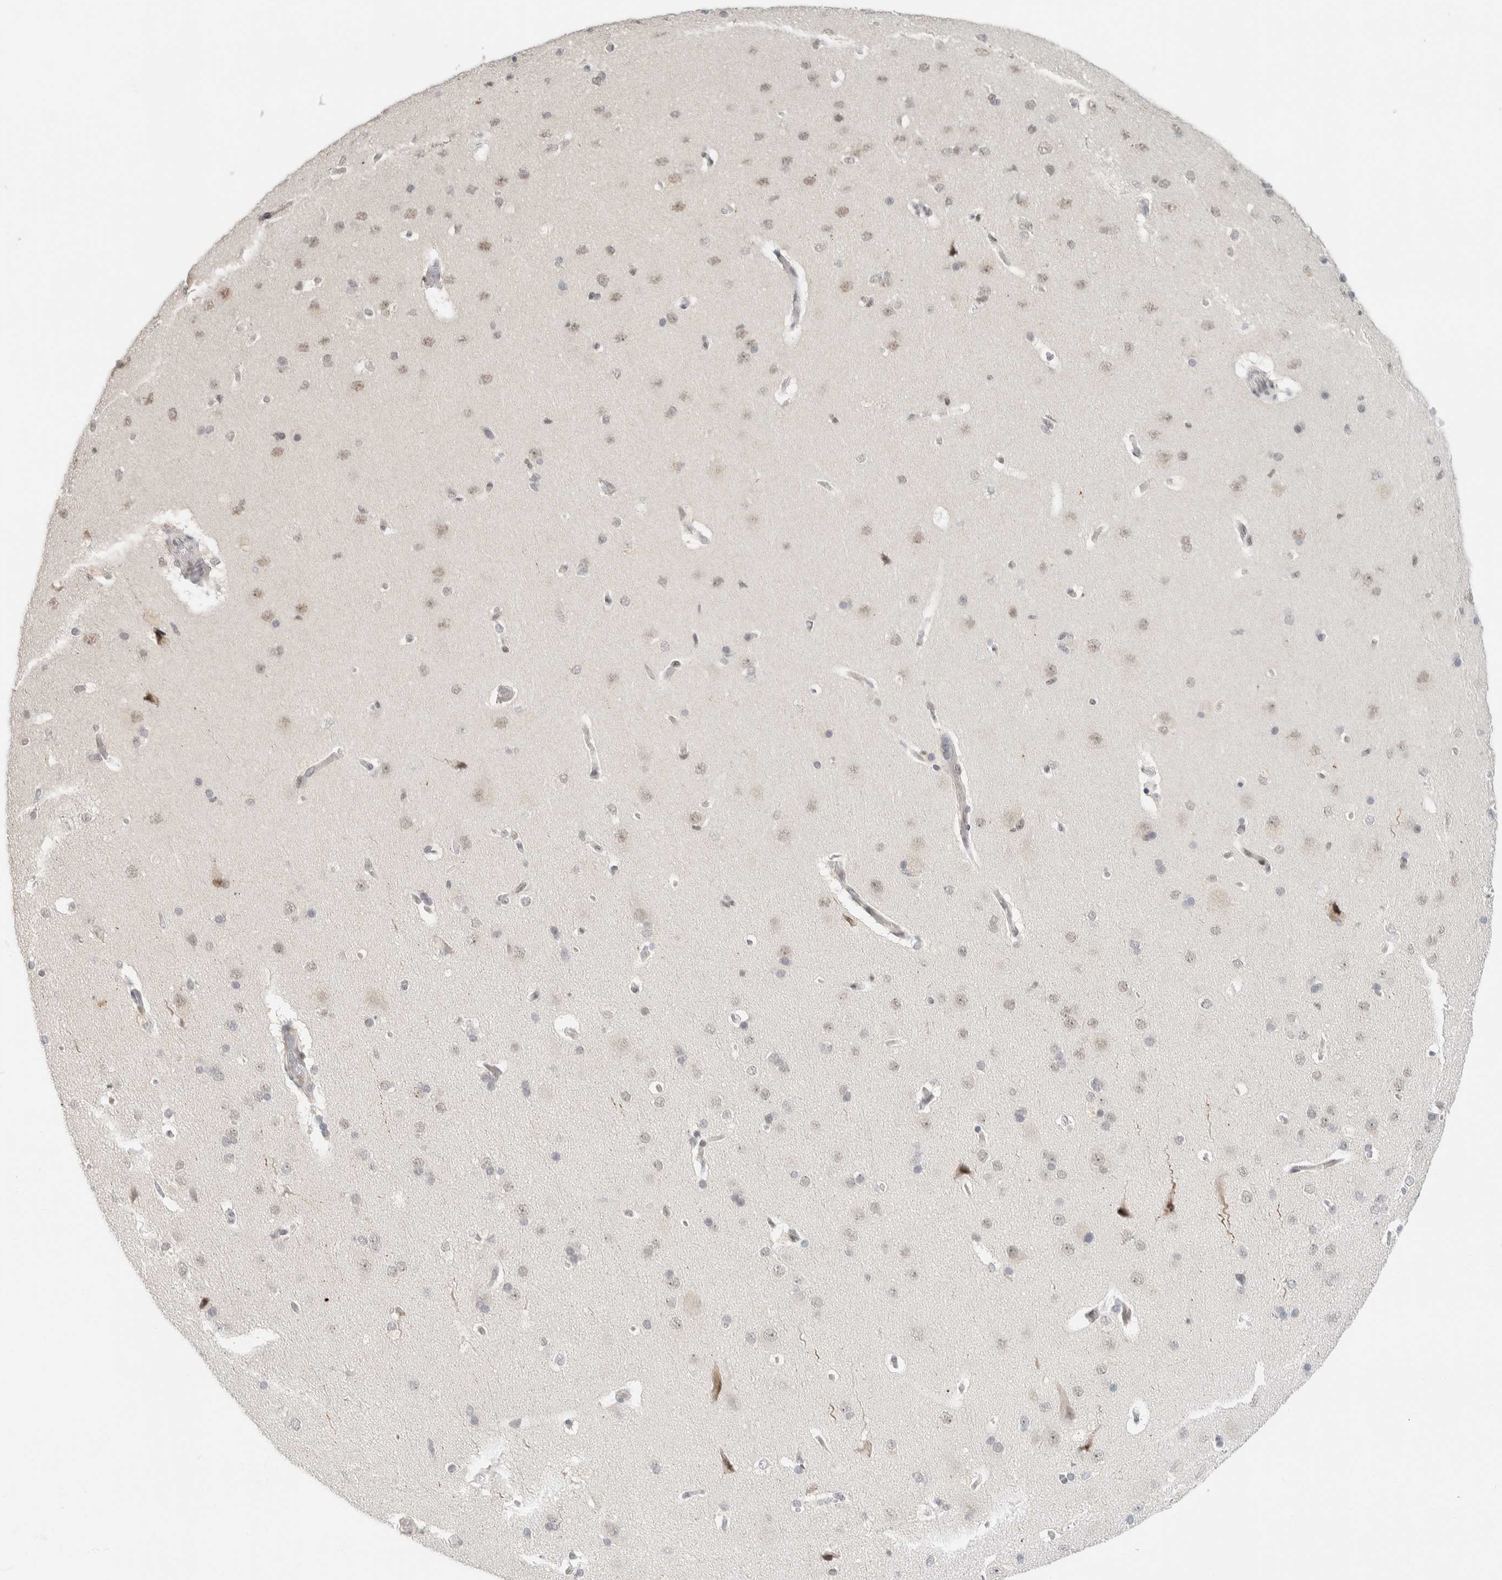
{"staining": {"intensity": "negative", "quantity": "none", "location": "none"}, "tissue": "cerebral cortex", "cell_type": "Endothelial cells", "image_type": "normal", "snomed": [{"axis": "morphology", "description": "Normal tissue, NOS"}, {"axis": "topography", "description": "Cerebral cortex"}], "caption": "An image of cerebral cortex stained for a protein demonstrates no brown staining in endothelial cells.", "gene": "ZBTB2", "patient": {"sex": "male", "age": 62}}